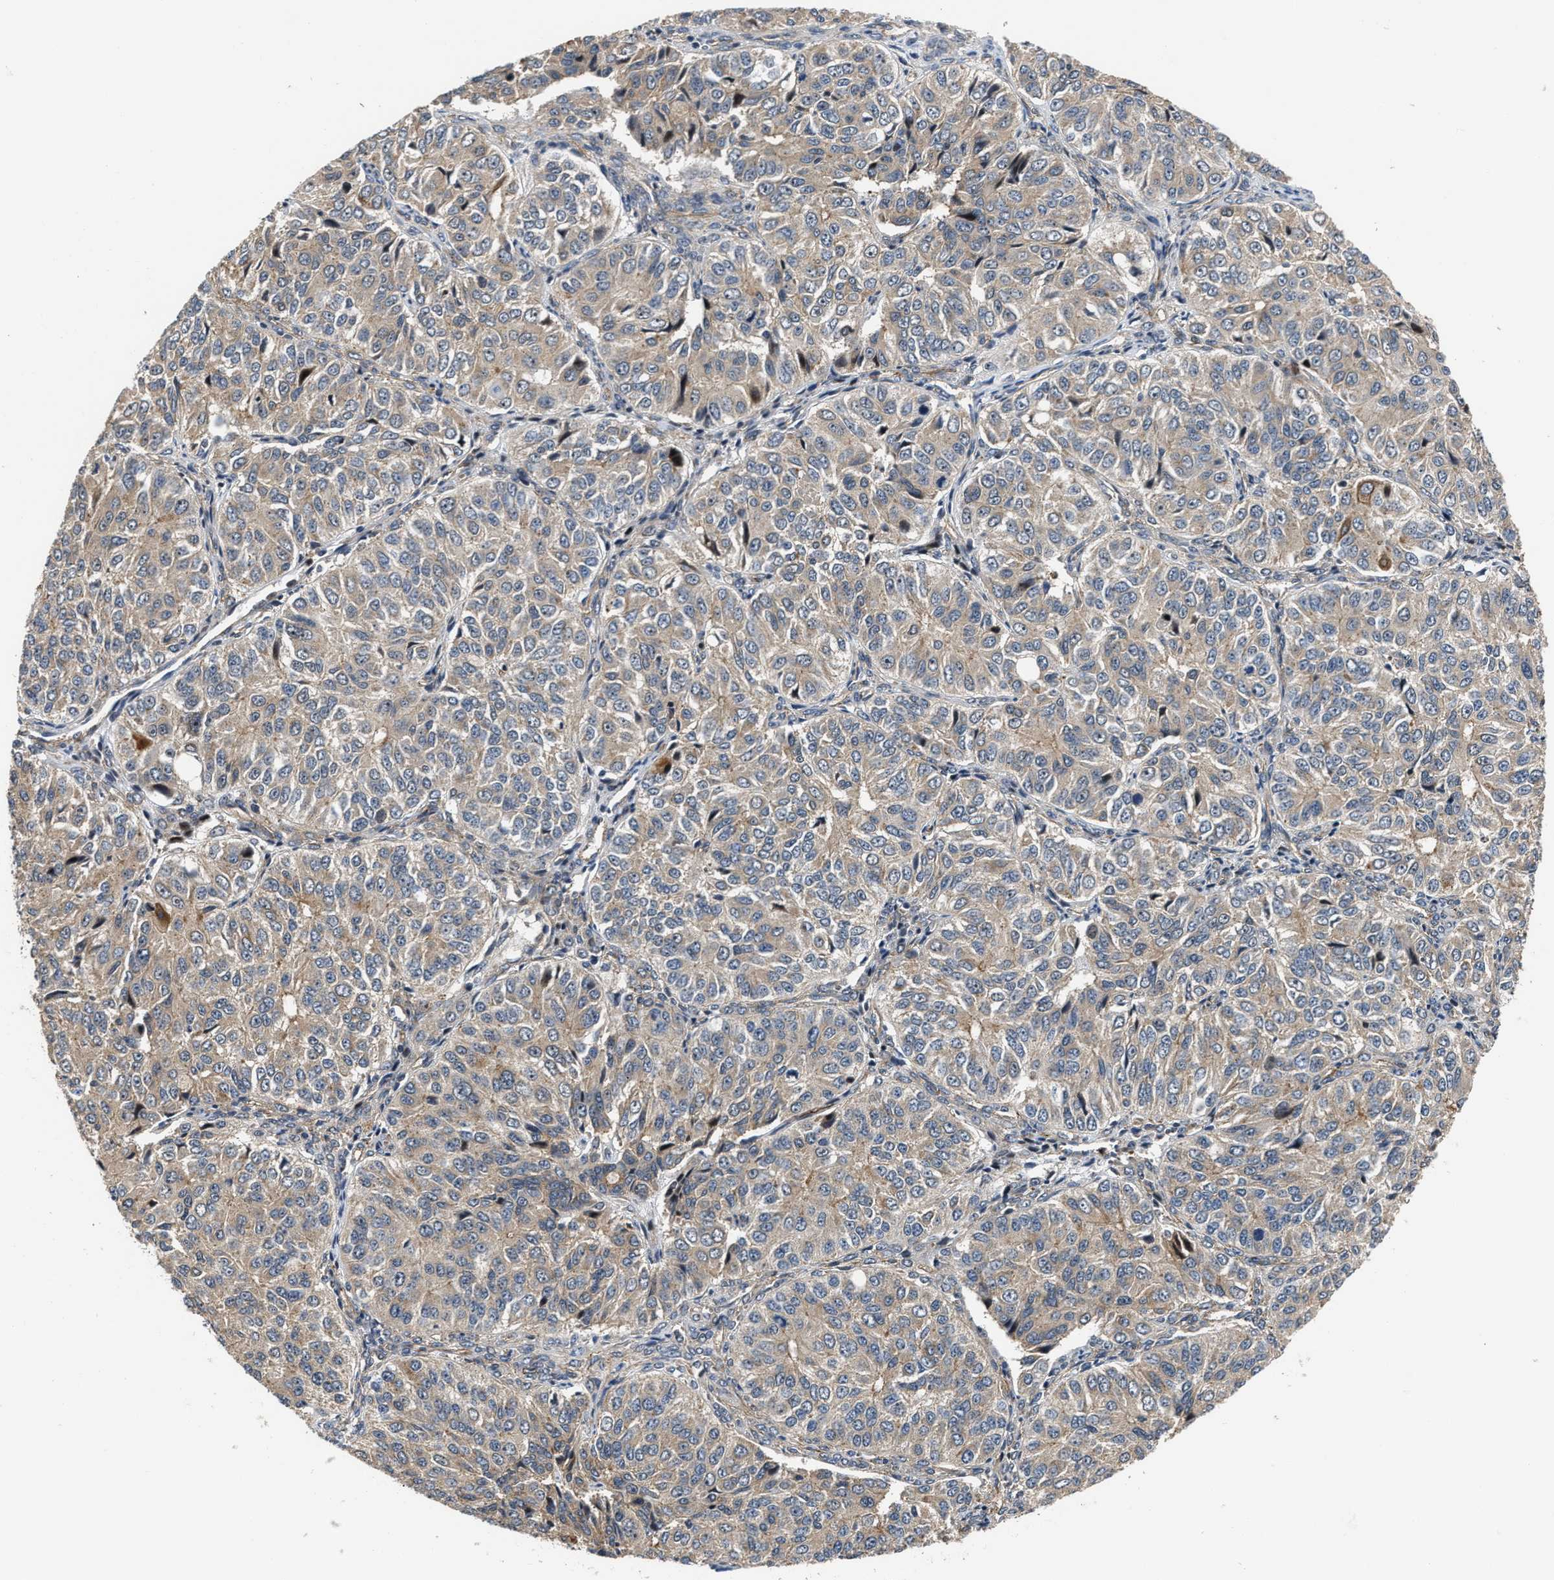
{"staining": {"intensity": "weak", "quantity": ">75%", "location": "cytoplasmic/membranous"}, "tissue": "ovarian cancer", "cell_type": "Tumor cells", "image_type": "cancer", "snomed": [{"axis": "morphology", "description": "Carcinoma, endometroid"}, {"axis": "topography", "description": "Ovary"}], "caption": "Immunohistochemical staining of human ovarian endometroid carcinoma shows weak cytoplasmic/membranous protein positivity in about >75% of tumor cells.", "gene": "ALDH3A2", "patient": {"sex": "female", "age": 51}}